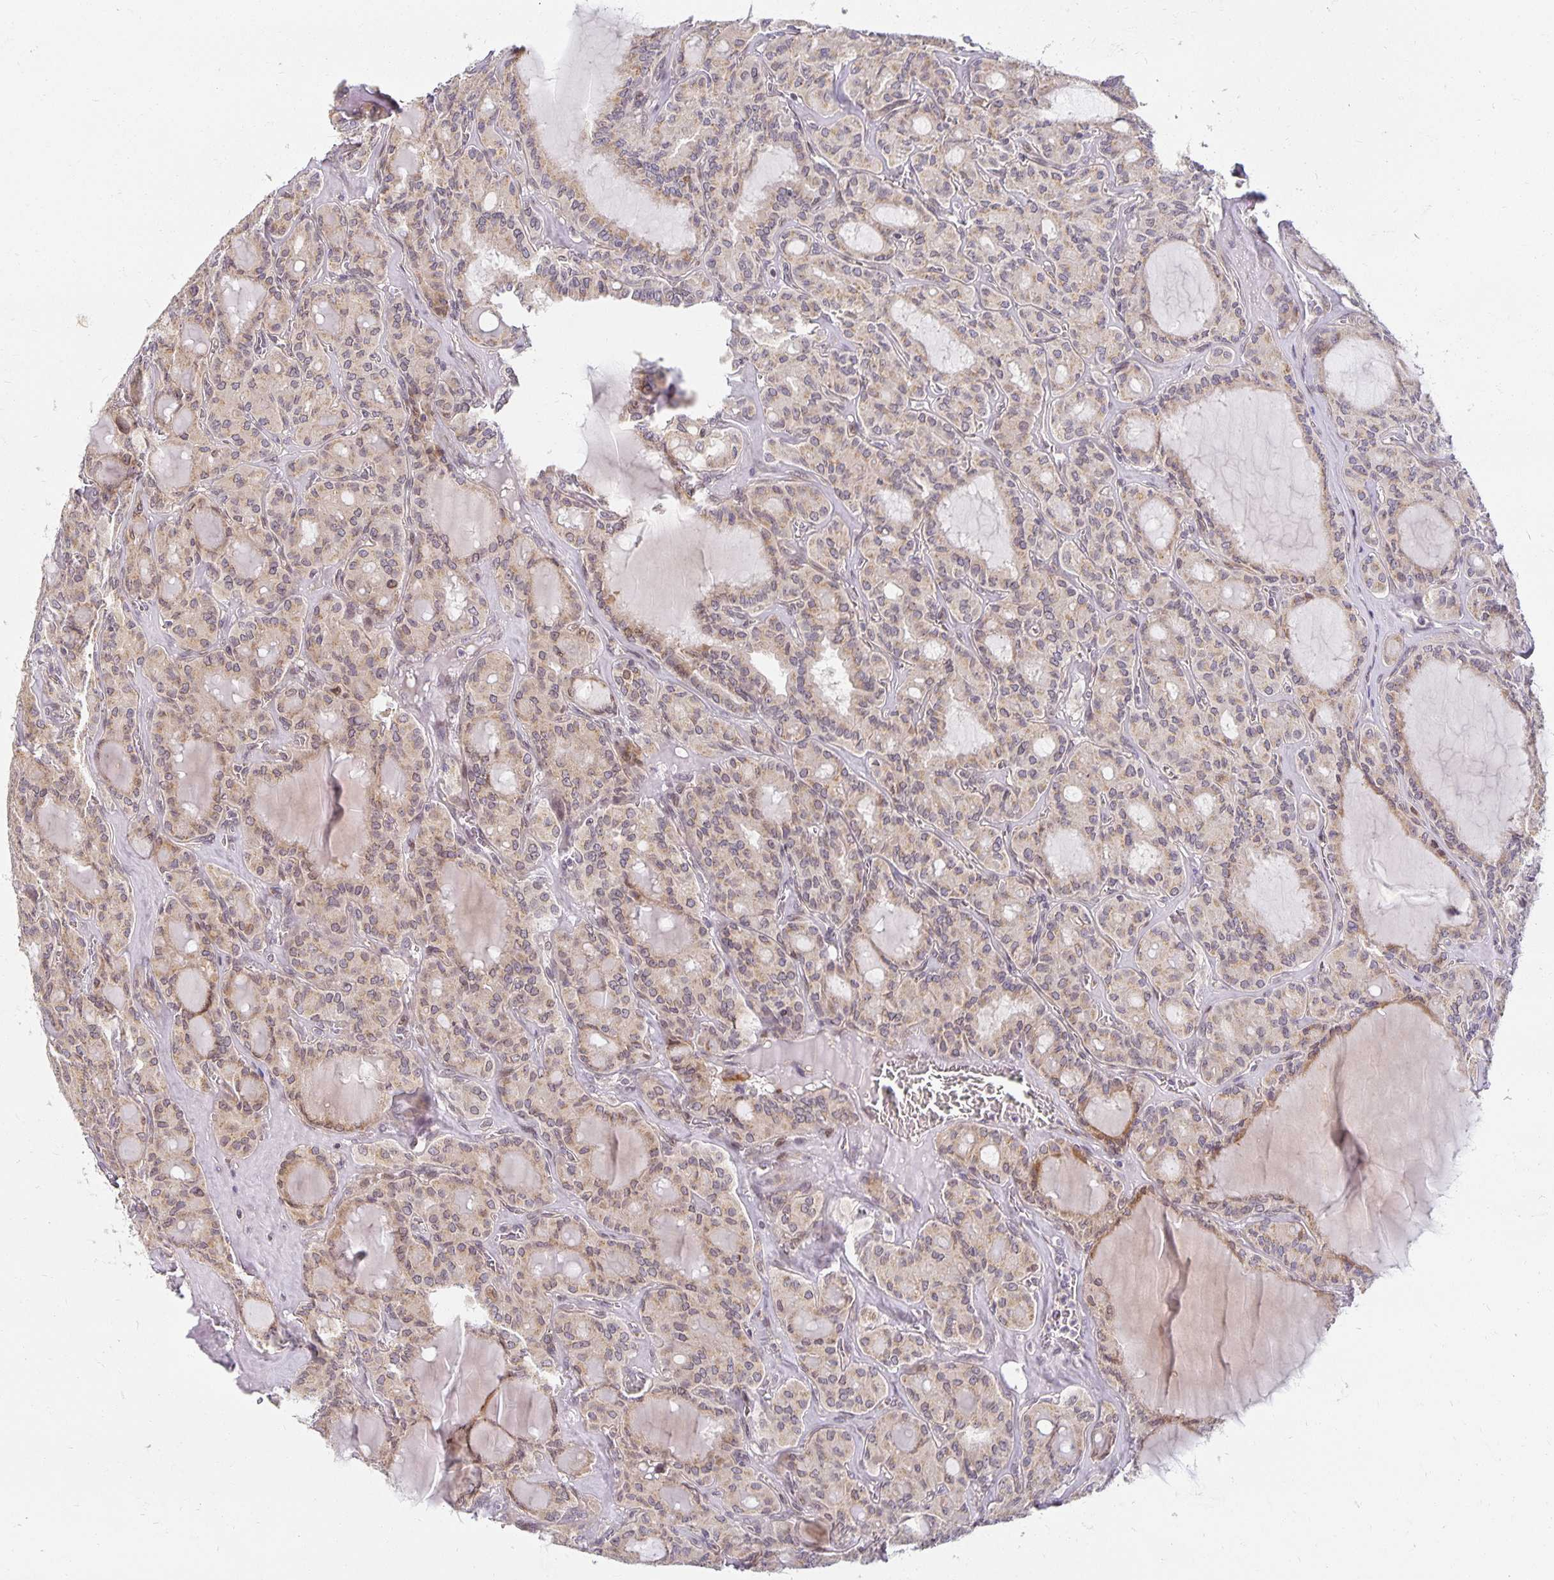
{"staining": {"intensity": "weak", "quantity": "25%-75%", "location": "cytoplasmic/membranous,nuclear"}, "tissue": "thyroid cancer", "cell_type": "Tumor cells", "image_type": "cancer", "snomed": [{"axis": "morphology", "description": "Papillary adenocarcinoma, NOS"}, {"axis": "topography", "description": "Thyroid gland"}], "caption": "Human thyroid papillary adenocarcinoma stained with a brown dye exhibits weak cytoplasmic/membranous and nuclear positive staining in about 25%-75% of tumor cells.", "gene": "EHF", "patient": {"sex": "male", "age": 87}}